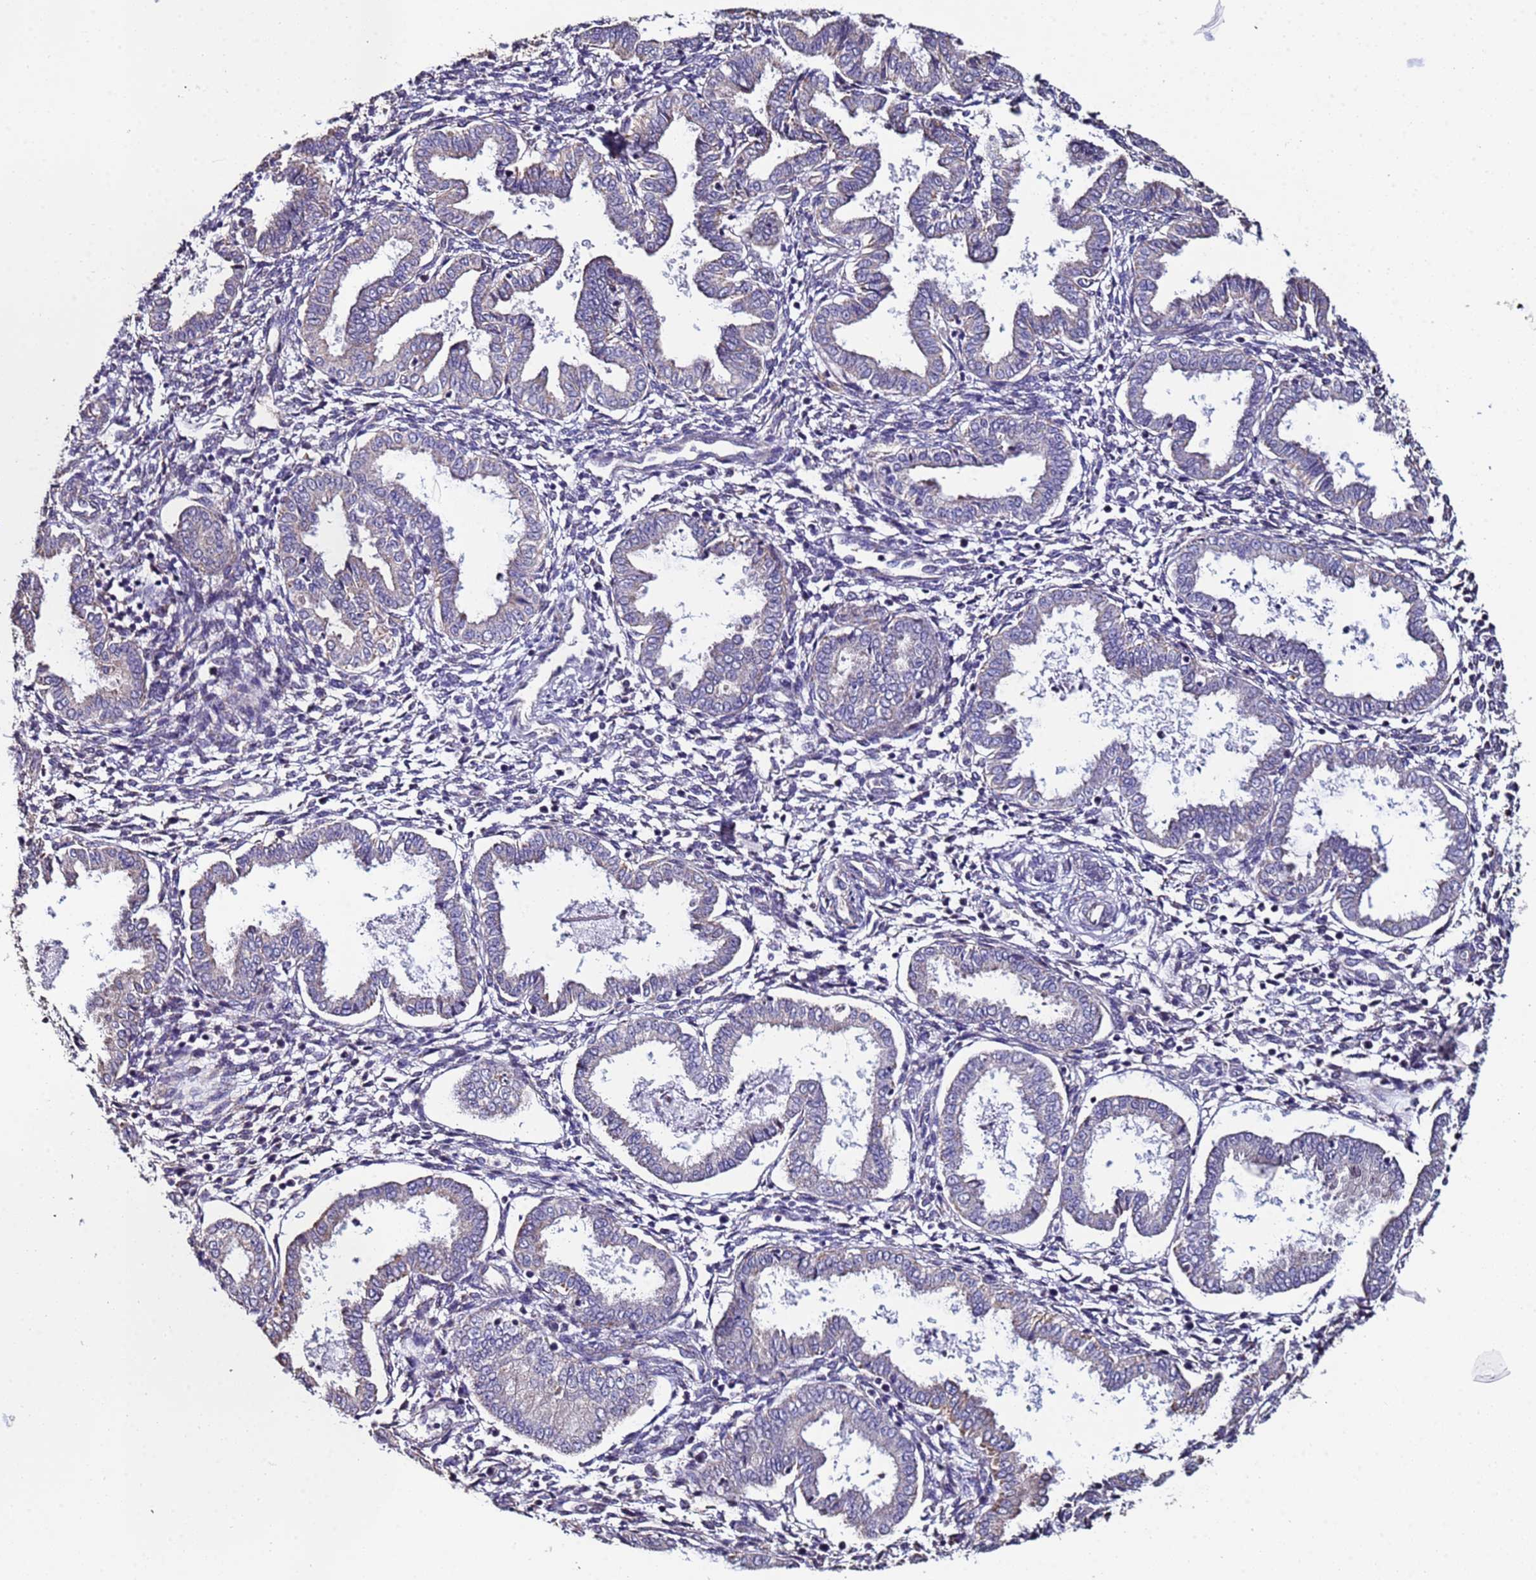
{"staining": {"intensity": "negative", "quantity": "none", "location": "none"}, "tissue": "endometrium", "cell_type": "Cells in endometrial stroma", "image_type": "normal", "snomed": [{"axis": "morphology", "description": "Normal tissue, NOS"}, {"axis": "topography", "description": "Endometrium"}], "caption": "The micrograph displays no staining of cells in endometrial stroma in normal endometrium. (IHC, brightfield microscopy, high magnification).", "gene": "CLHC1", "patient": {"sex": "female", "age": 33}}